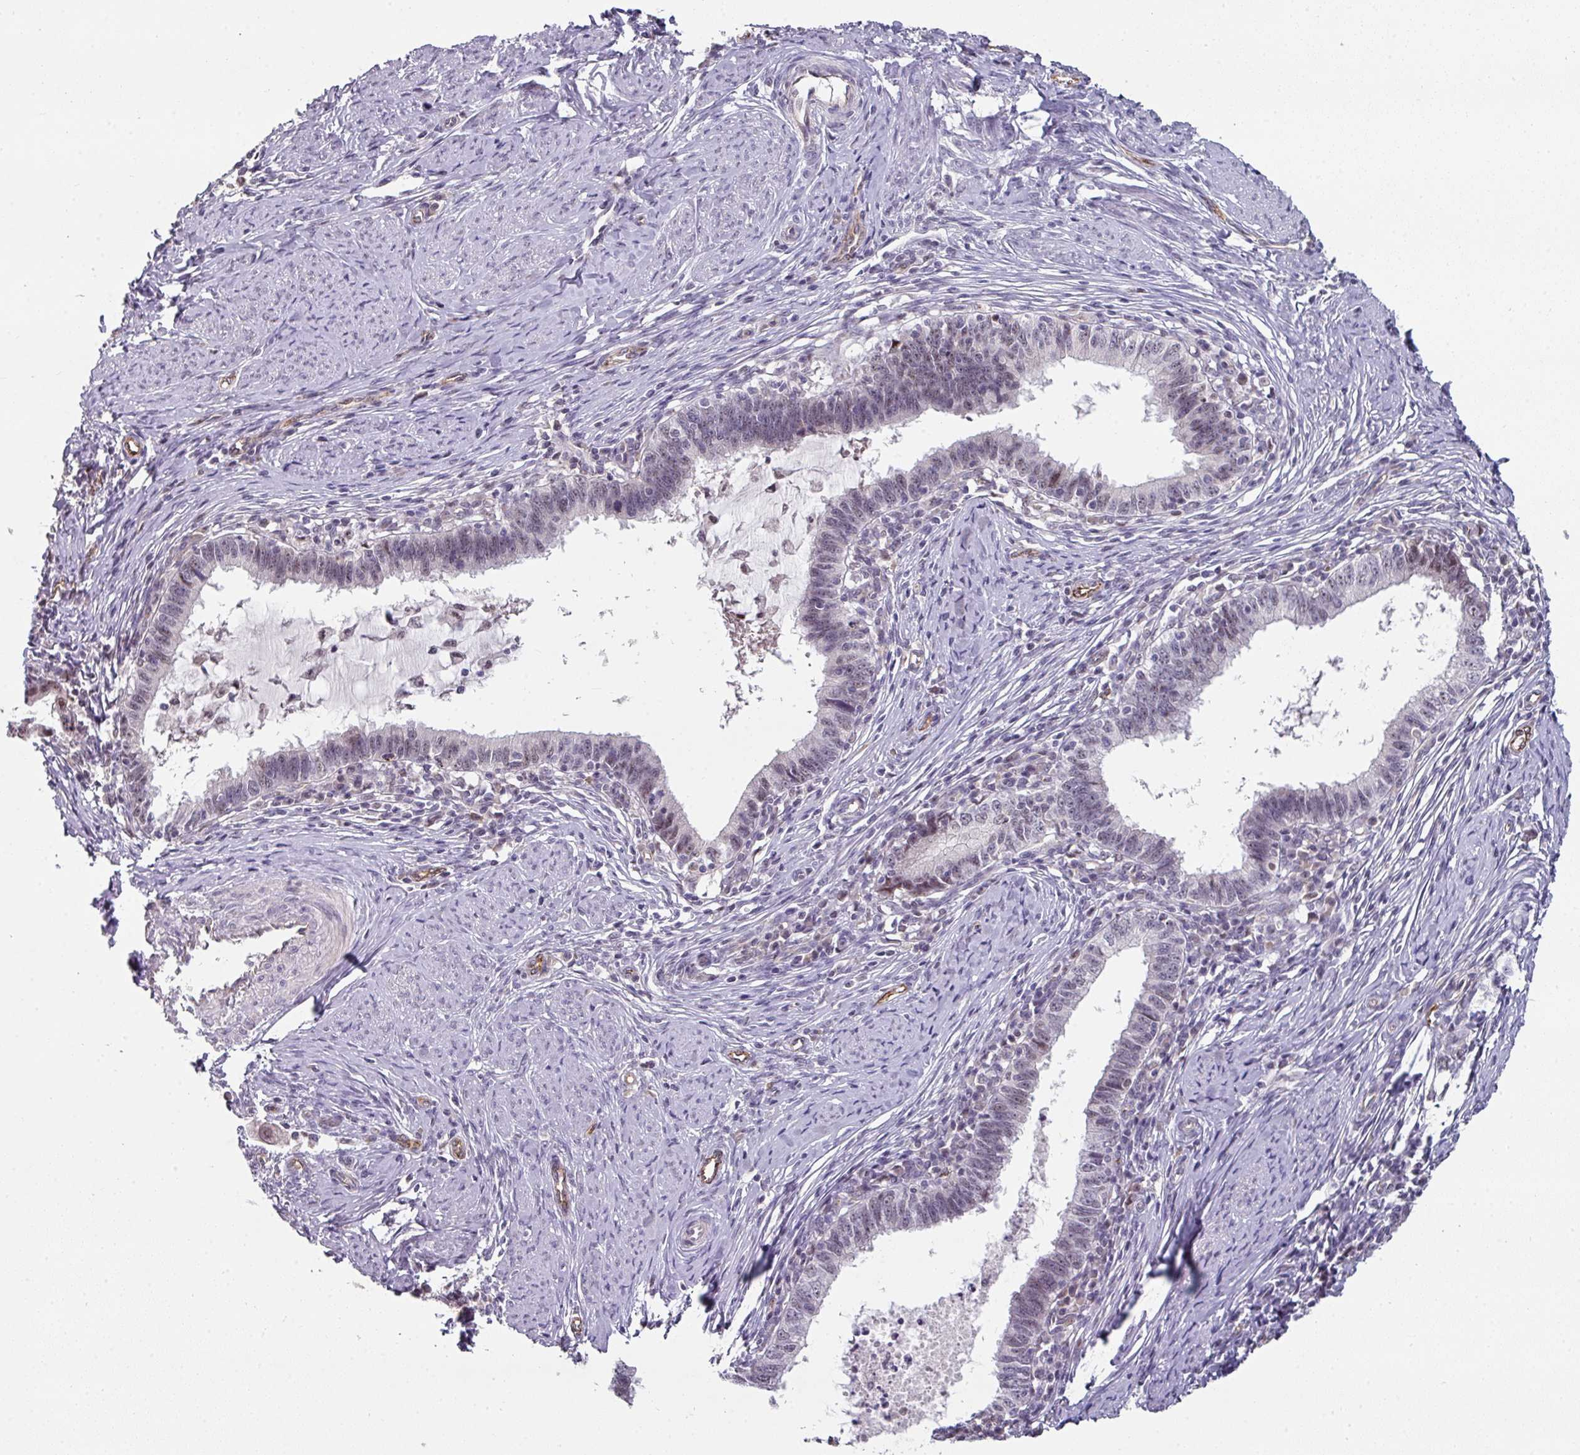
{"staining": {"intensity": "moderate", "quantity": "<25%", "location": "nuclear"}, "tissue": "cervical cancer", "cell_type": "Tumor cells", "image_type": "cancer", "snomed": [{"axis": "morphology", "description": "Adenocarcinoma, NOS"}, {"axis": "topography", "description": "Cervix"}], "caption": "Immunohistochemistry (IHC) micrograph of adenocarcinoma (cervical) stained for a protein (brown), which displays low levels of moderate nuclear expression in about <25% of tumor cells.", "gene": "SIDT2", "patient": {"sex": "female", "age": 36}}